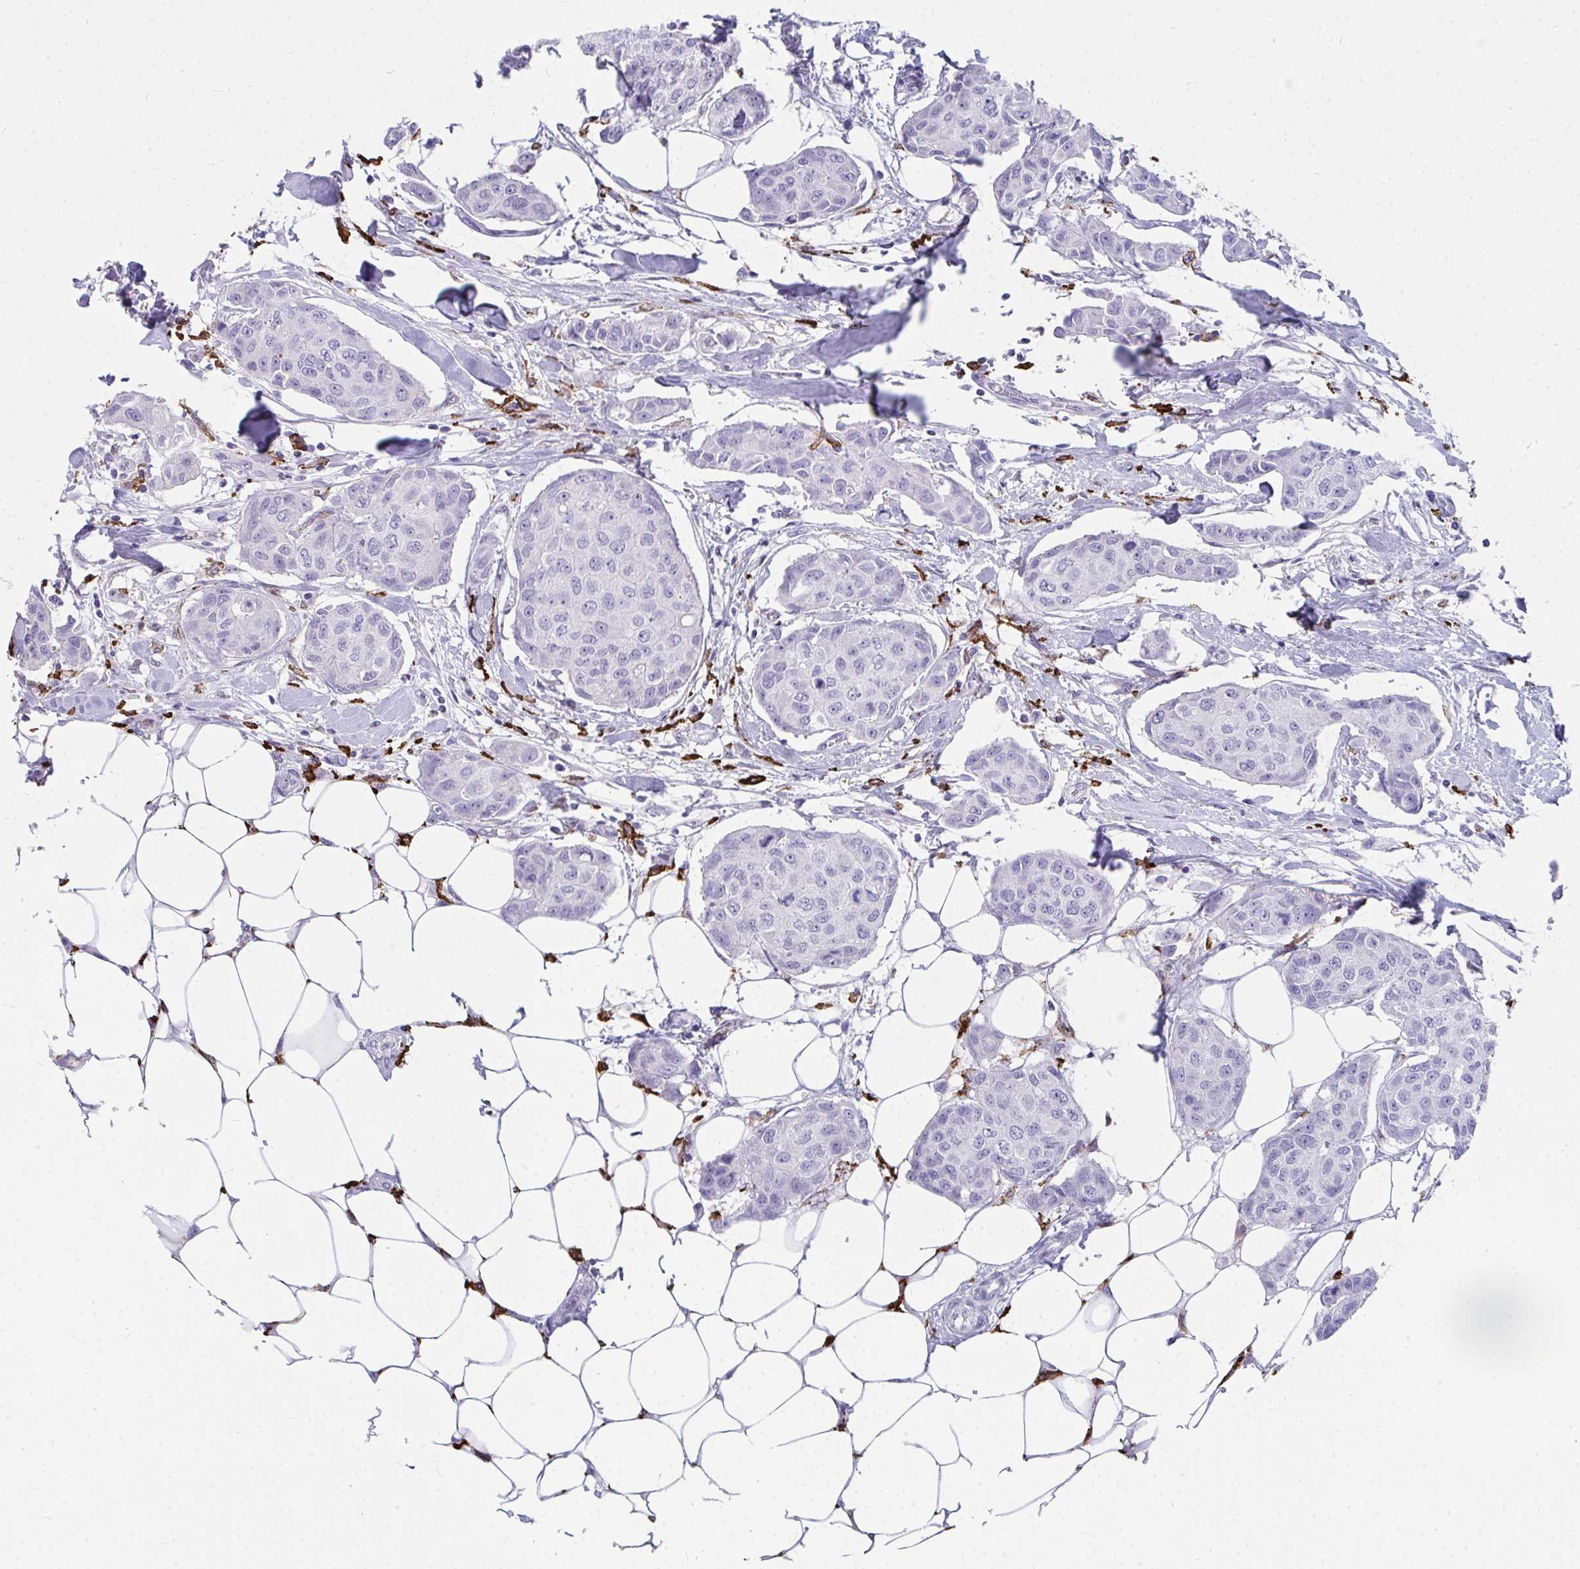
{"staining": {"intensity": "negative", "quantity": "none", "location": "none"}, "tissue": "breast cancer", "cell_type": "Tumor cells", "image_type": "cancer", "snomed": [{"axis": "morphology", "description": "Duct carcinoma"}, {"axis": "topography", "description": "Breast"}, {"axis": "topography", "description": "Lymph node"}], "caption": "Immunohistochemical staining of human infiltrating ductal carcinoma (breast) displays no significant expression in tumor cells.", "gene": "CD163", "patient": {"sex": "female", "age": 80}}